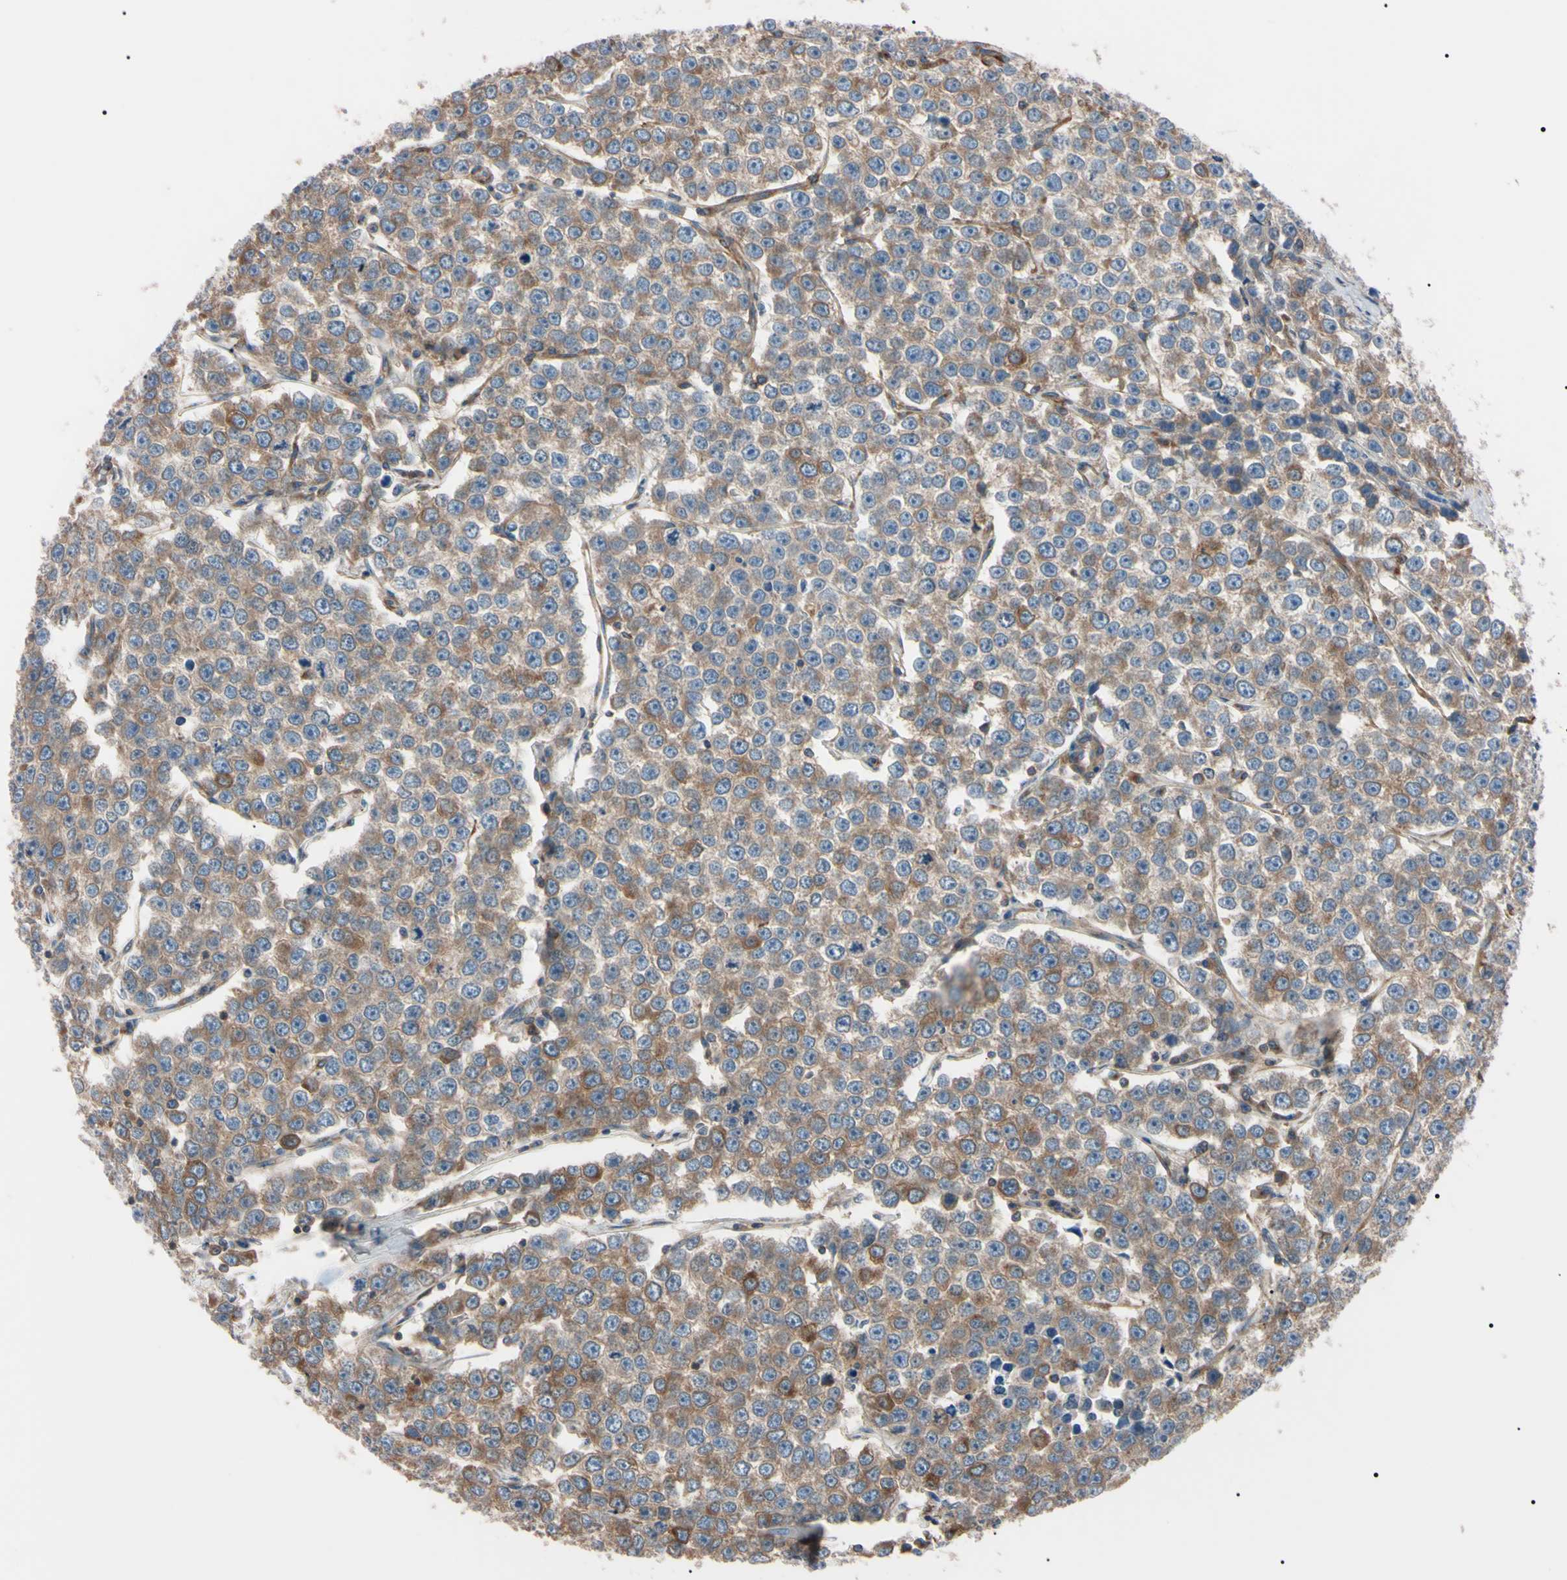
{"staining": {"intensity": "moderate", "quantity": ">75%", "location": "cytoplasmic/membranous"}, "tissue": "testis cancer", "cell_type": "Tumor cells", "image_type": "cancer", "snomed": [{"axis": "morphology", "description": "Seminoma, NOS"}, {"axis": "morphology", "description": "Carcinoma, Embryonal, NOS"}, {"axis": "topography", "description": "Testis"}], "caption": "Testis cancer was stained to show a protein in brown. There is medium levels of moderate cytoplasmic/membranous positivity in about >75% of tumor cells.", "gene": "PRKACA", "patient": {"sex": "male", "age": 52}}